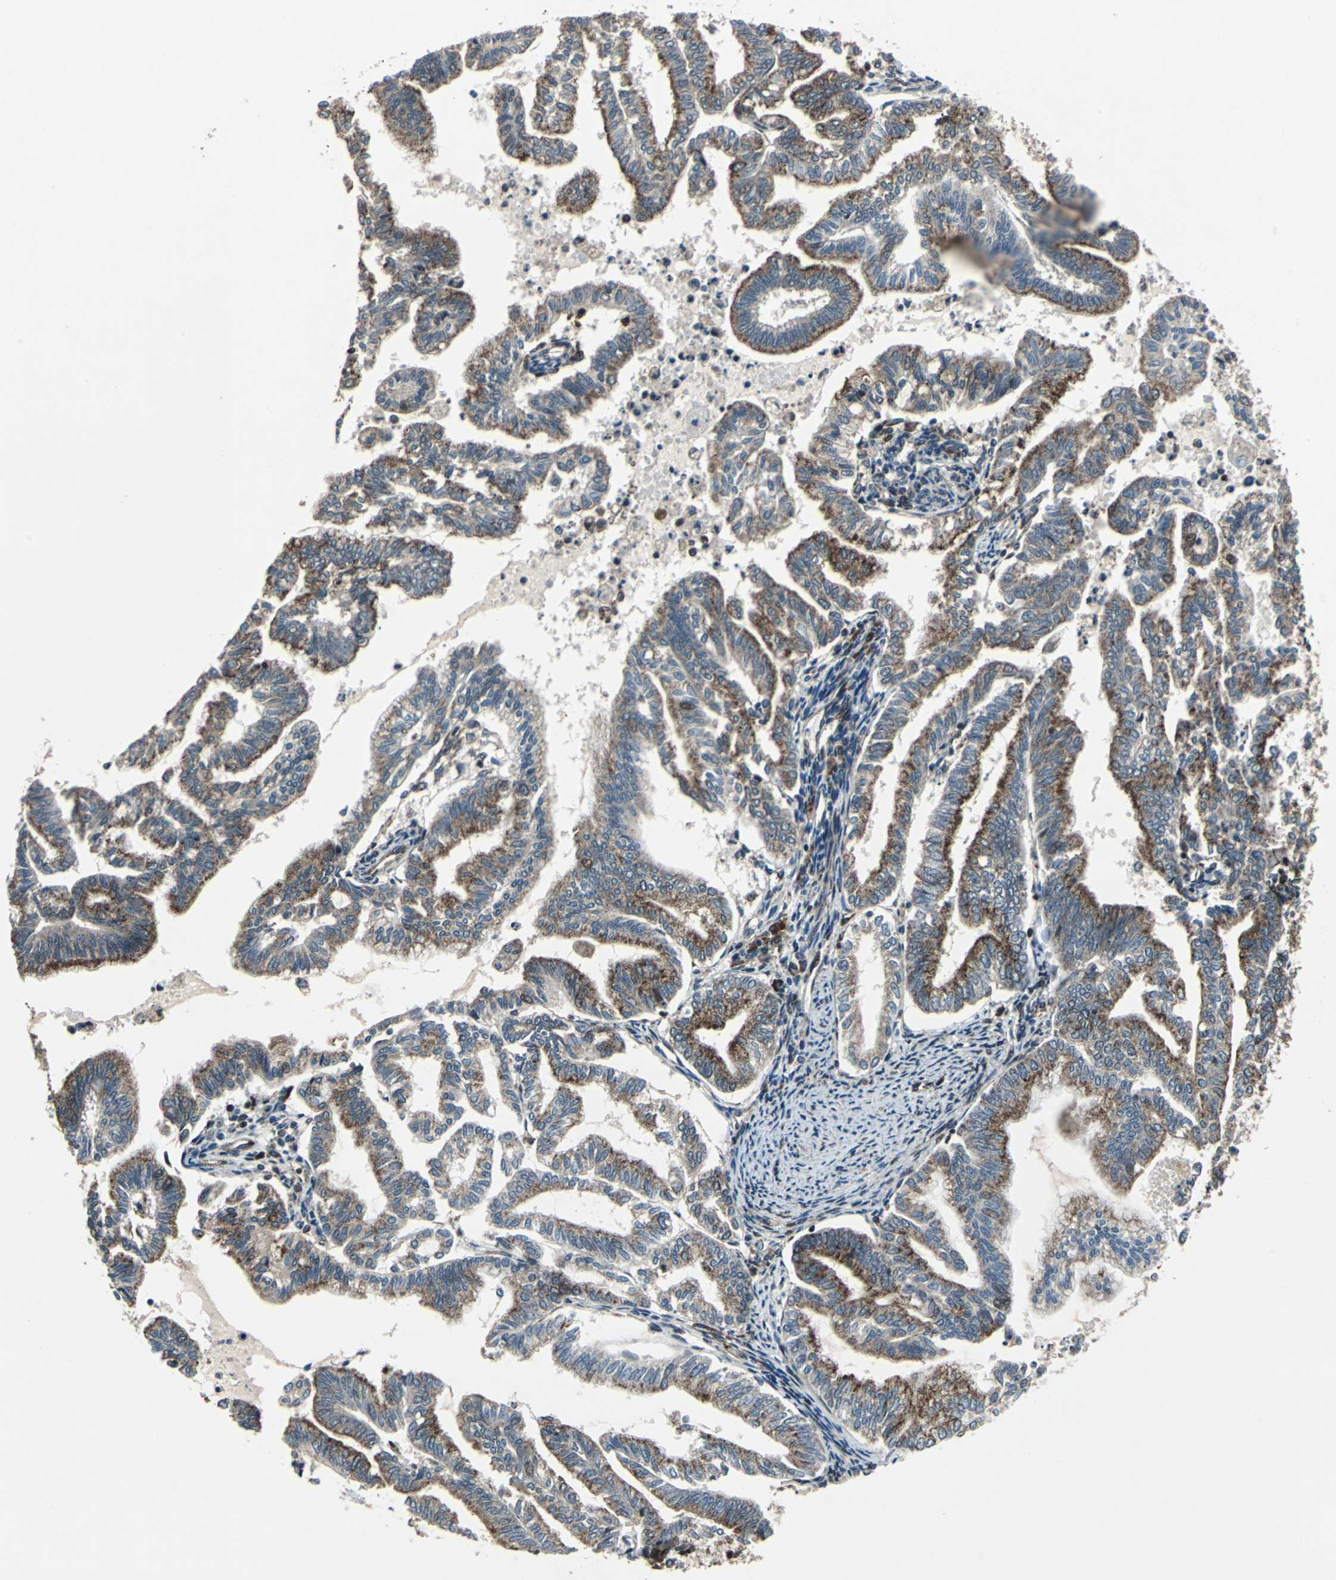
{"staining": {"intensity": "moderate", "quantity": "25%-75%", "location": "cytoplasmic/membranous"}, "tissue": "endometrial cancer", "cell_type": "Tumor cells", "image_type": "cancer", "snomed": [{"axis": "morphology", "description": "Adenocarcinoma, NOS"}, {"axis": "topography", "description": "Endometrium"}], "caption": "Endometrial cancer was stained to show a protein in brown. There is medium levels of moderate cytoplasmic/membranous positivity in about 25%-75% of tumor cells.", "gene": "AATF", "patient": {"sex": "female", "age": 79}}